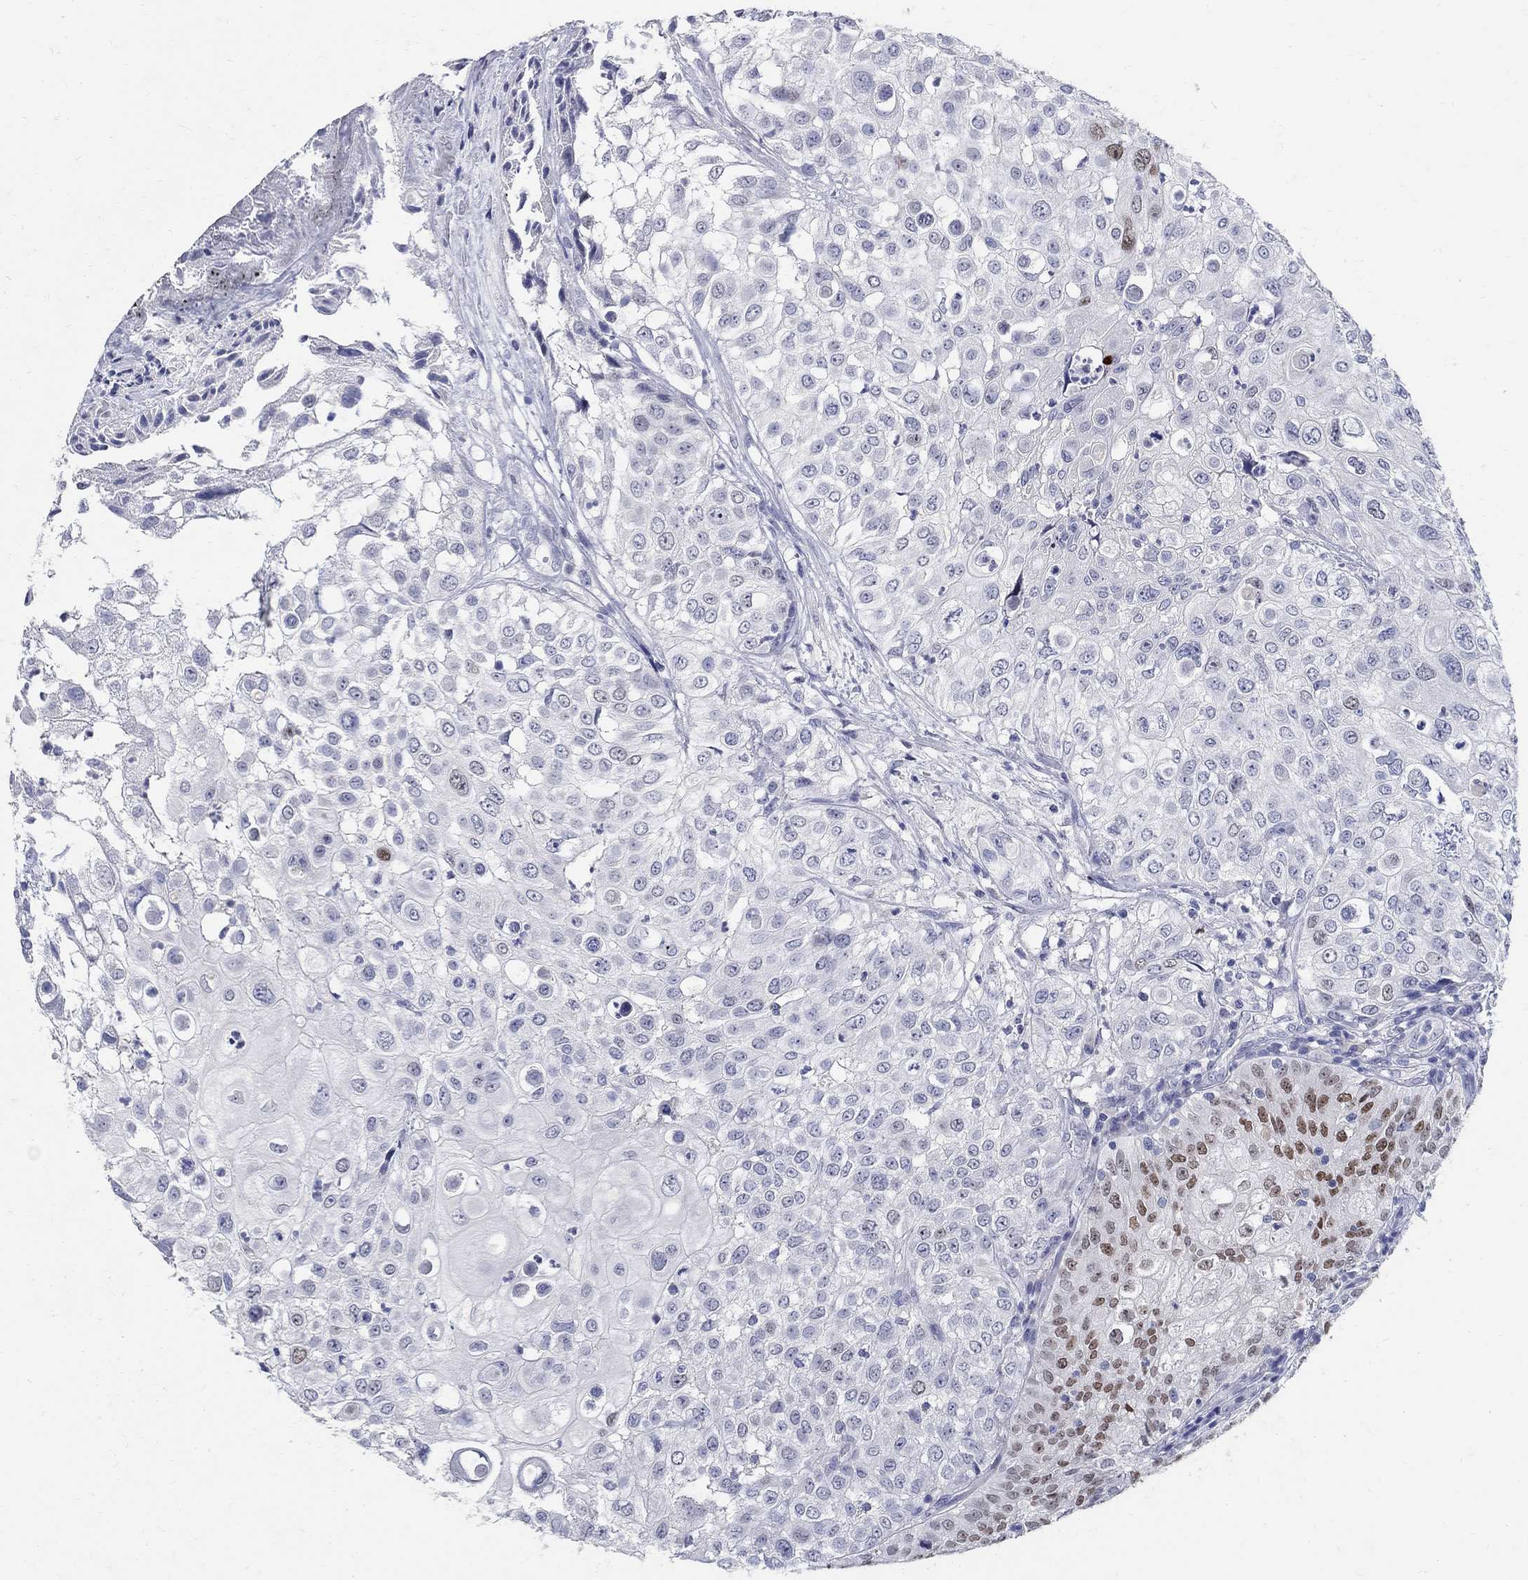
{"staining": {"intensity": "strong", "quantity": "<25%", "location": "nuclear"}, "tissue": "urothelial cancer", "cell_type": "Tumor cells", "image_type": "cancer", "snomed": [{"axis": "morphology", "description": "Urothelial carcinoma, High grade"}, {"axis": "topography", "description": "Urinary bladder"}], "caption": "An immunohistochemistry (IHC) image of neoplastic tissue is shown. Protein staining in brown labels strong nuclear positivity in urothelial carcinoma (high-grade) within tumor cells.", "gene": "SOX2", "patient": {"sex": "female", "age": 79}}